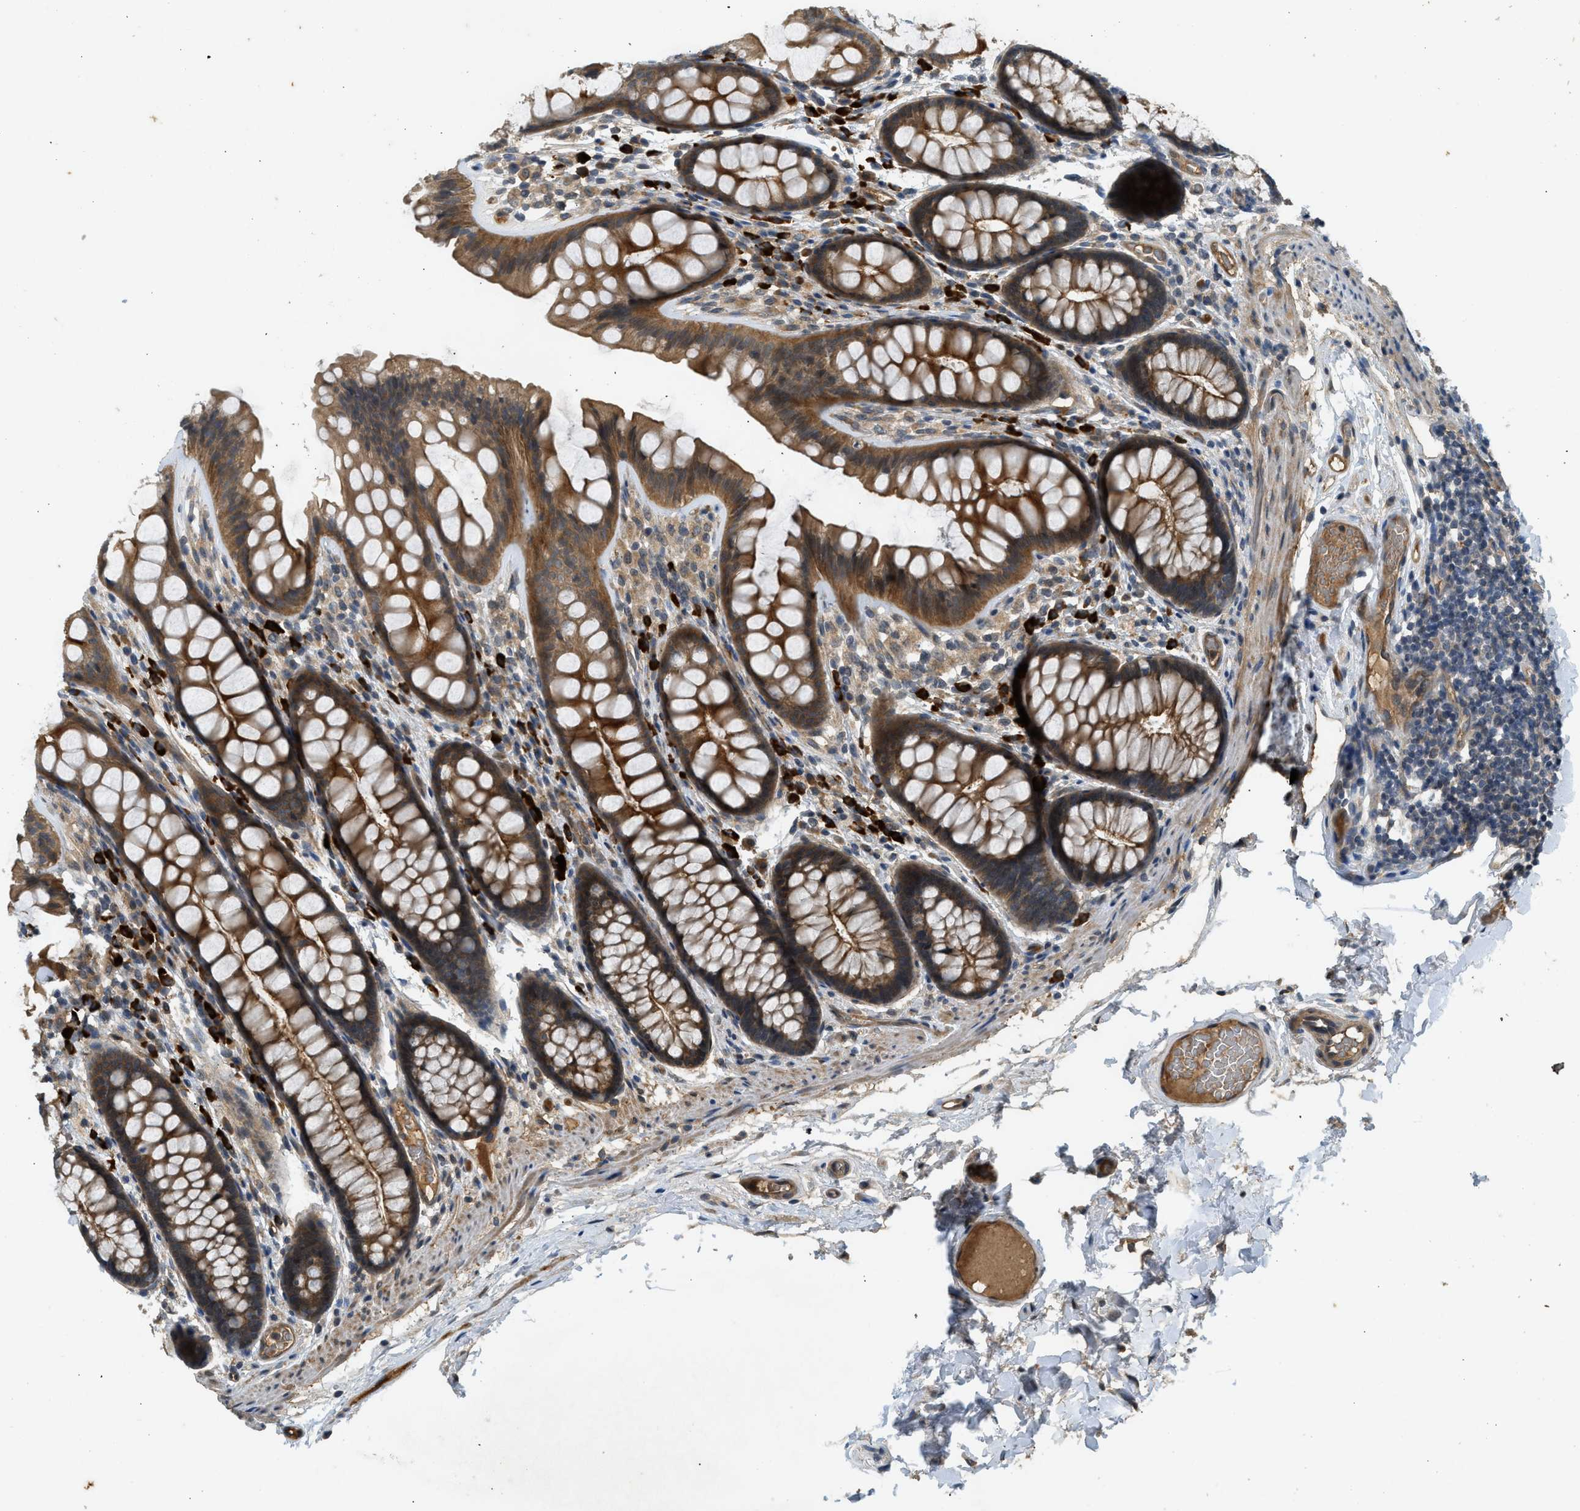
{"staining": {"intensity": "moderate", "quantity": ">75%", "location": "cytoplasmic/membranous"}, "tissue": "colon", "cell_type": "Endothelial cells", "image_type": "normal", "snomed": [{"axis": "morphology", "description": "Normal tissue, NOS"}, {"axis": "topography", "description": "Colon"}], "caption": "Protein positivity by immunohistochemistry (IHC) exhibits moderate cytoplasmic/membranous positivity in about >75% of endothelial cells in unremarkable colon.", "gene": "ADCY8", "patient": {"sex": "female", "age": 56}}